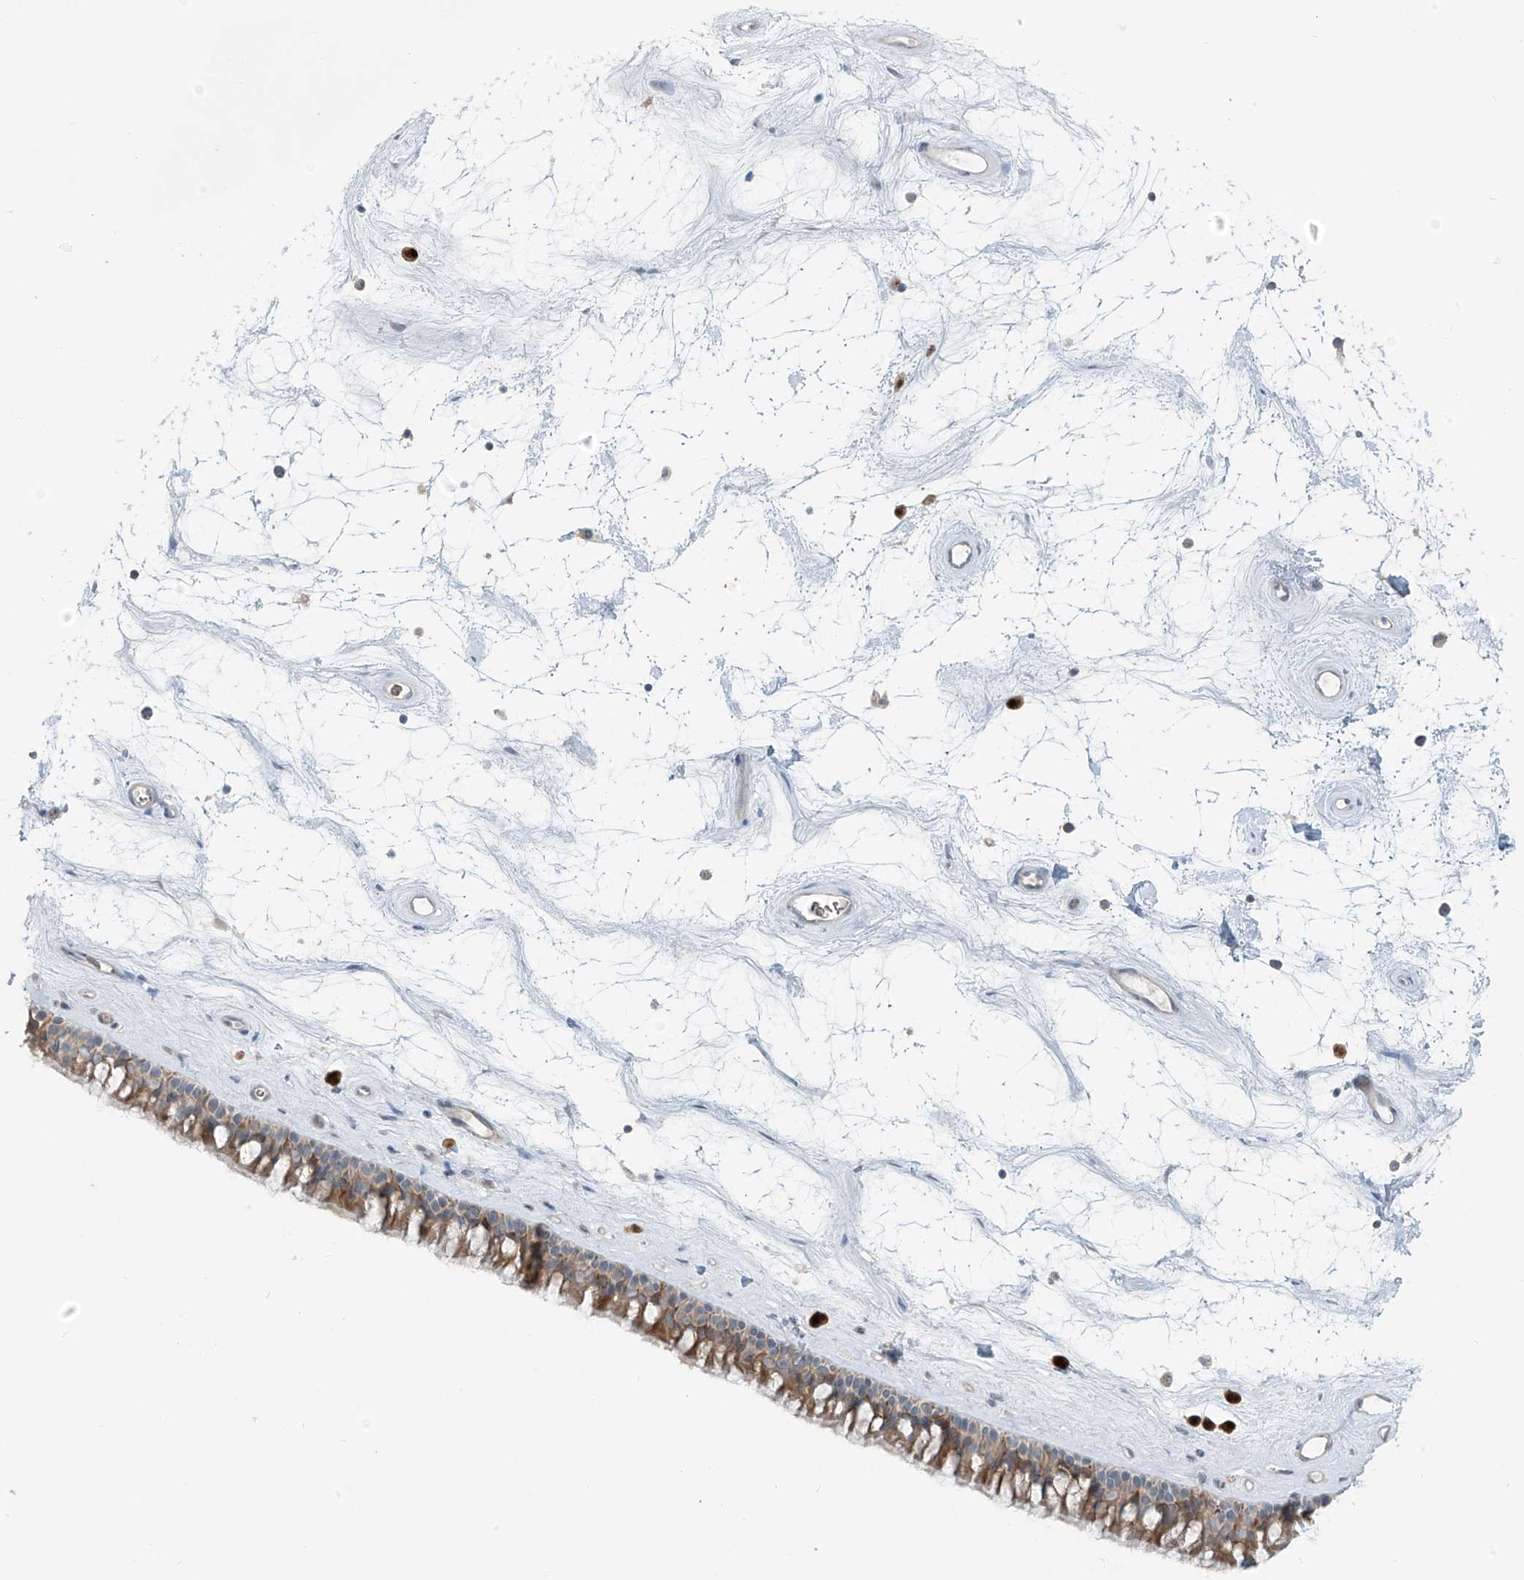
{"staining": {"intensity": "moderate", "quantity": ">75%", "location": "cytoplasmic/membranous"}, "tissue": "nasopharynx", "cell_type": "Respiratory epithelial cells", "image_type": "normal", "snomed": [{"axis": "morphology", "description": "Normal tissue, NOS"}, {"axis": "topography", "description": "Nasopharynx"}], "caption": "The micrograph reveals staining of unremarkable nasopharynx, revealing moderate cytoplasmic/membranous protein staining (brown color) within respiratory epithelial cells.", "gene": "SLC12A6", "patient": {"sex": "male", "age": 64}}